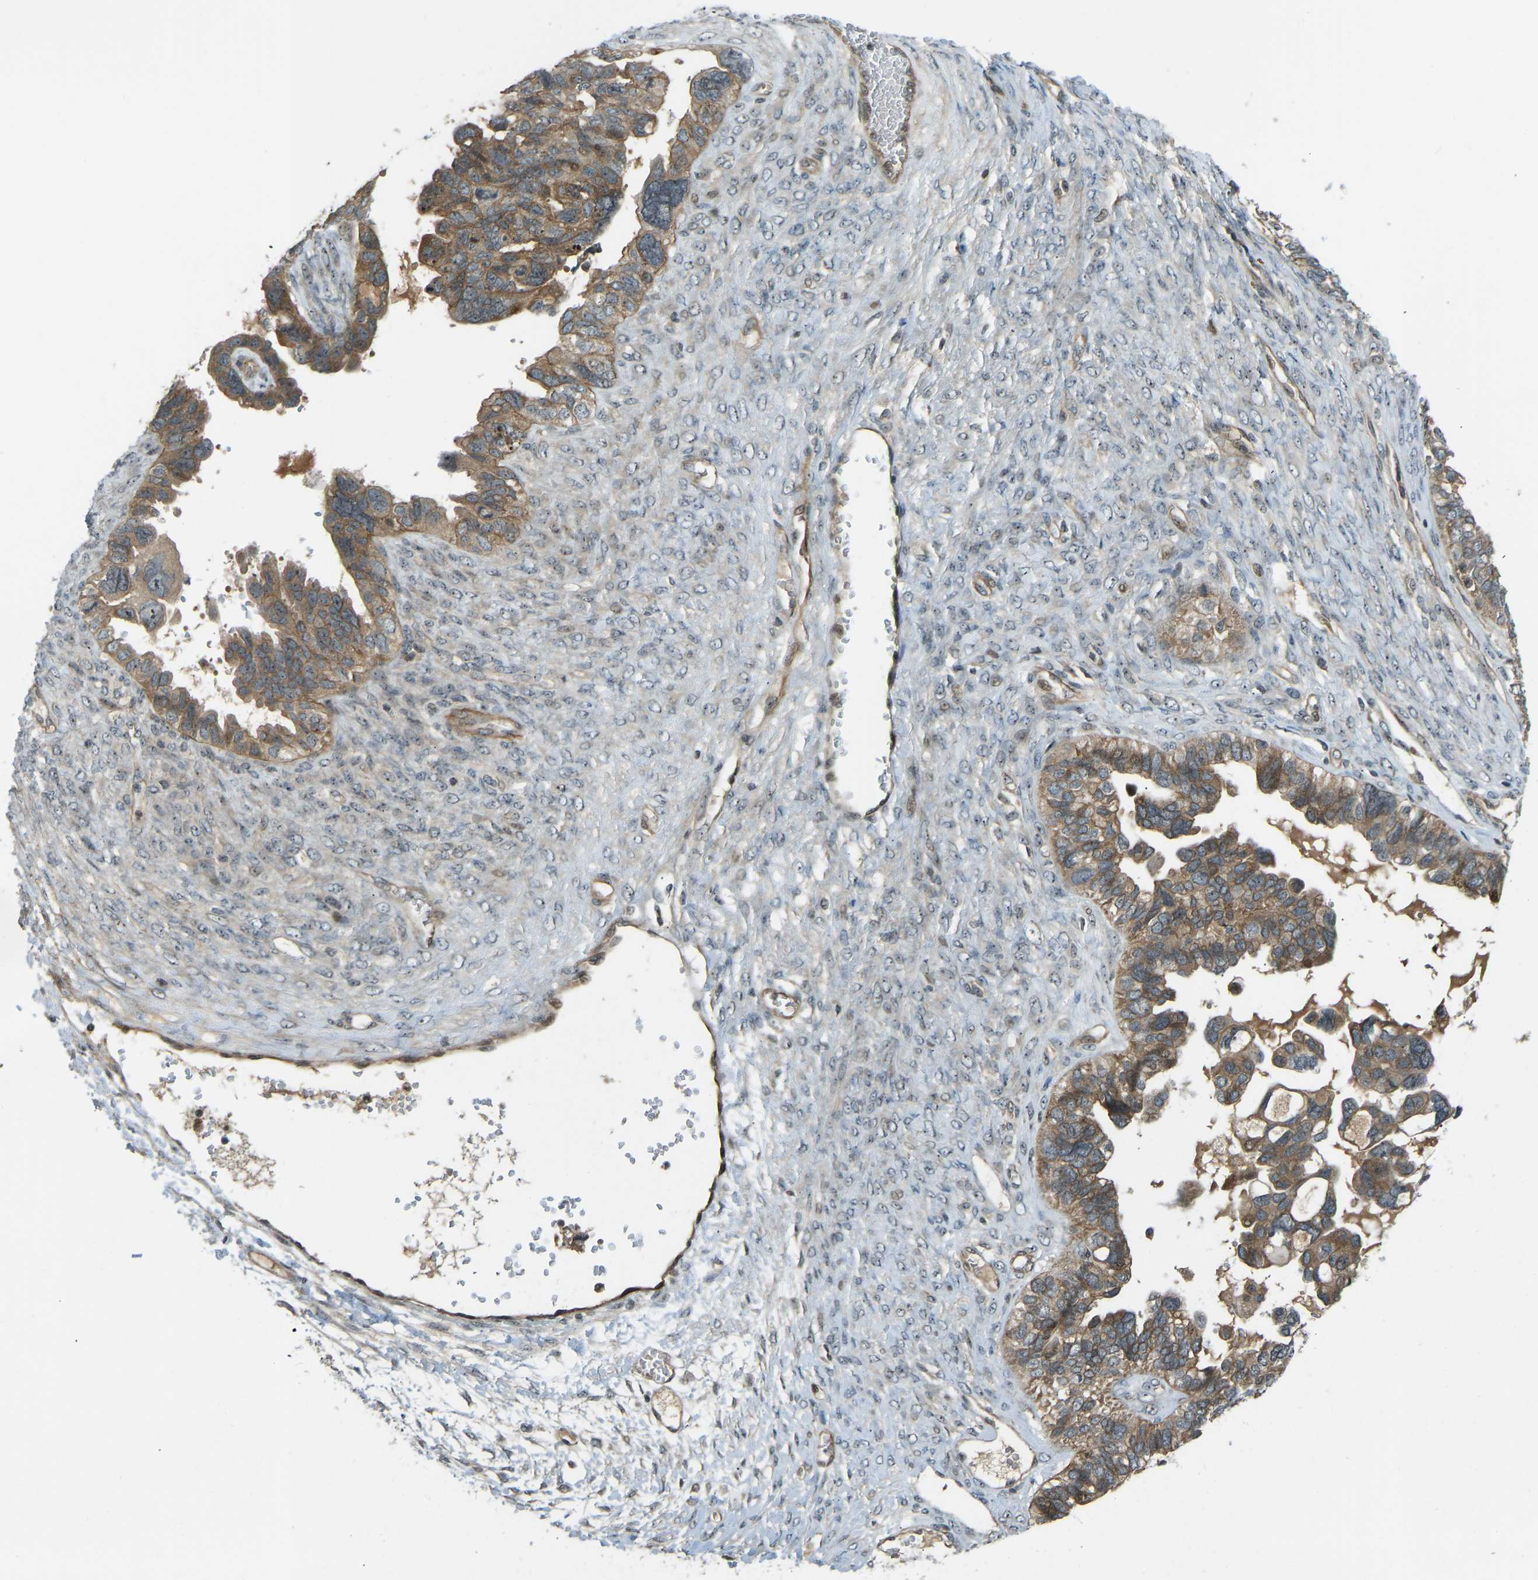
{"staining": {"intensity": "moderate", "quantity": ">75%", "location": "cytoplasmic/membranous"}, "tissue": "ovarian cancer", "cell_type": "Tumor cells", "image_type": "cancer", "snomed": [{"axis": "morphology", "description": "Cystadenocarcinoma, serous, NOS"}, {"axis": "topography", "description": "Ovary"}], "caption": "Protein staining reveals moderate cytoplasmic/membranous expression in approximately >75% of tumor cells in ovarian serous cystadenocarcinoma. Ihc stains the protein in brown and the nuclei are stained blue.", "gene": "SVOPL", "patient": {"sex": "female", "age": 79}}